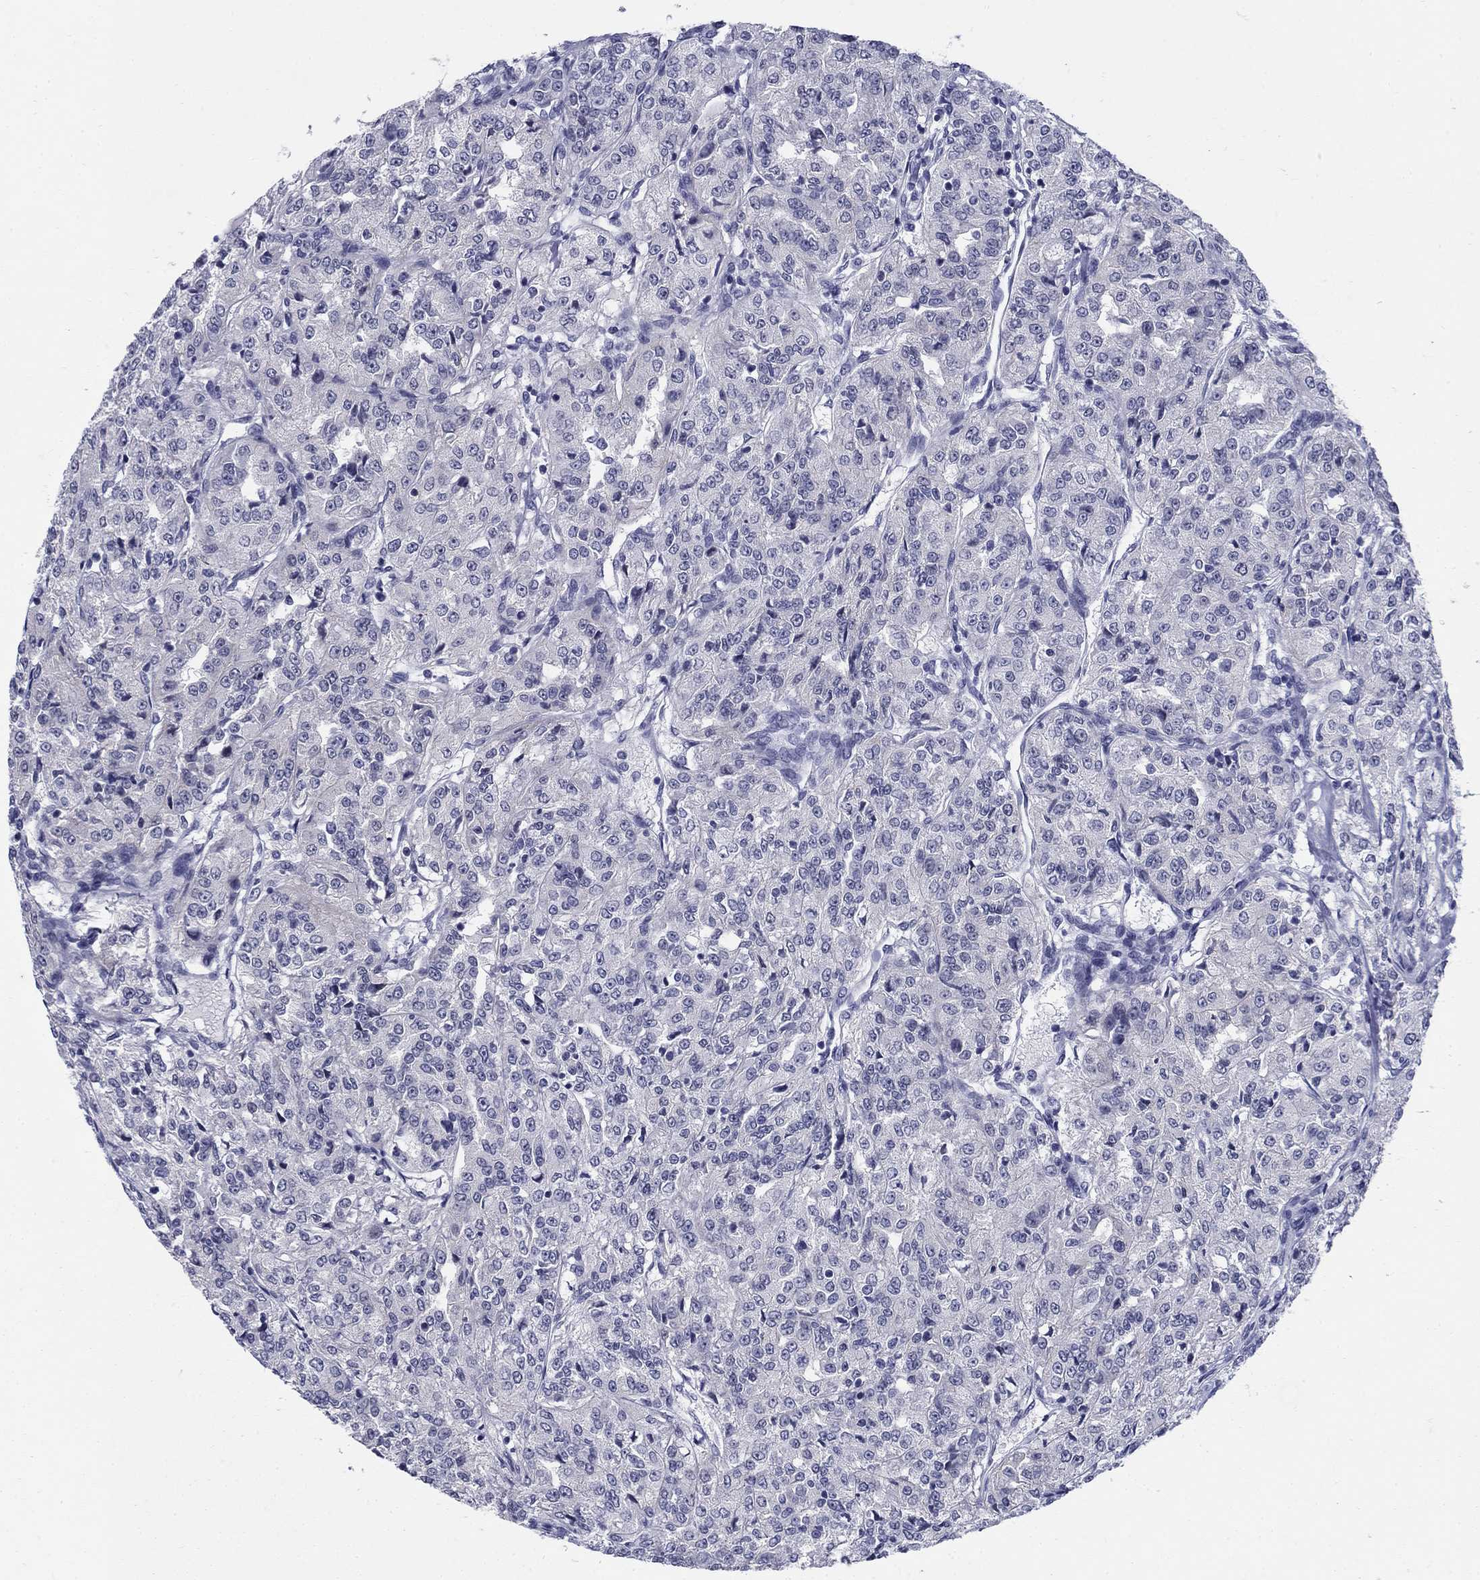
{"staining": {"intensity": "negative", "quantity": "none", "location": "none"}, "tissue": "renal cancer", "cell_type": "Tumor cells", "image_type": "cancer", "snomed": [{"axis": "morphology", "description": "Adenocarcinoma, NOS"}, {"axis": "topography", "description": "Kidney"}], "caption": "IHC micrograph of human renal cancer stained for a protein (brown), which exhibits no expression in tumor cells.", "gene": "C4orf19", "patient": {"sex": "female", "age": 63}}